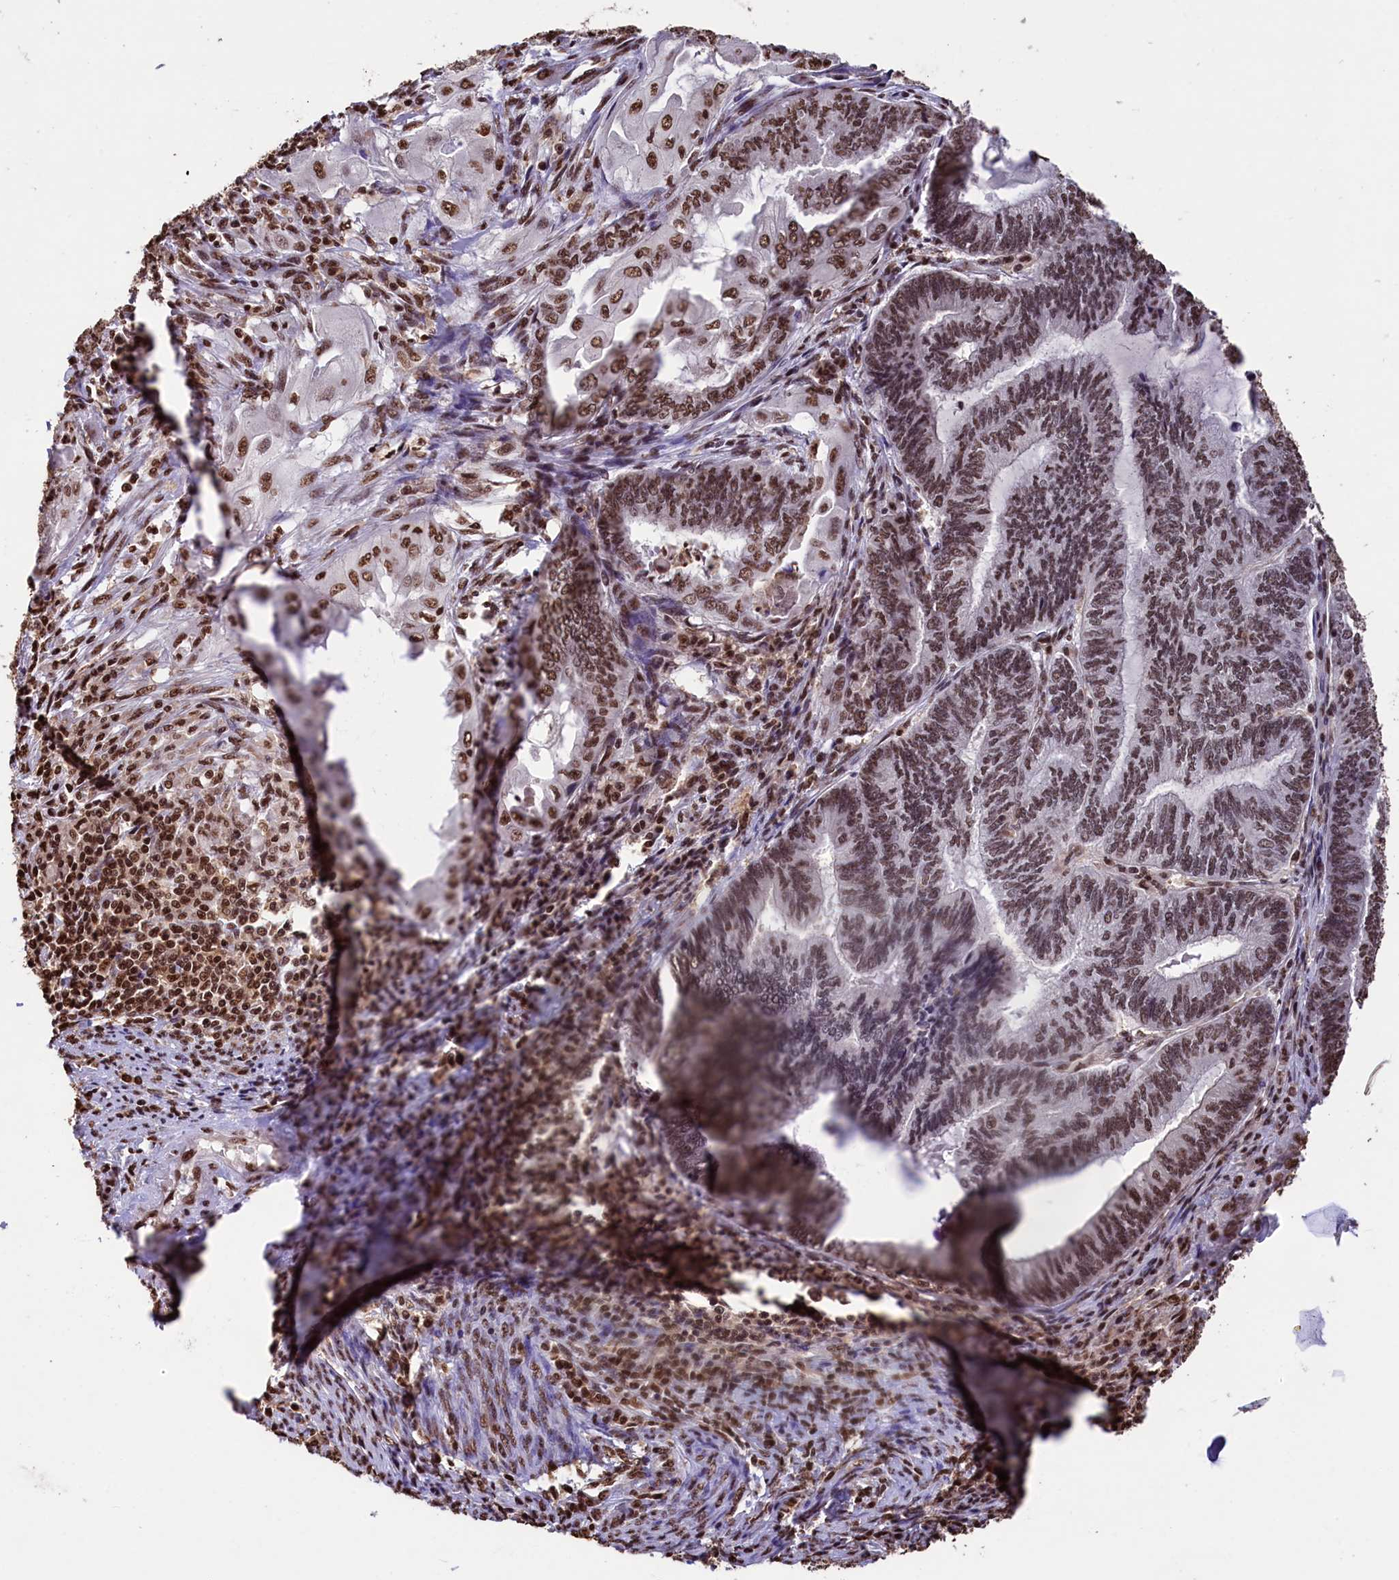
{"staining": {"intensity": "moderate", "quantity": ">75%", "location": "nuclear"}, "tissue": "endometrial cancer", "cell_type": "Tumor cells", "image_type": "cancer", "snomed": [{"axis": "morphology", "description": "Adenocarcinoma, NOS"}, {"axis": "topography", "description": "Uterus"}, {"axis": "topography", "description": "Endometrium"}], "caption": "Approximately >75% of tumor cells in endometrial cancer (adenocarcinoma) show moderate nuclear protein staining as visualized by brown immunohistochemical staining.", "gene": "SNRPD2", "patient": {"sex": "female", "age": 70}}